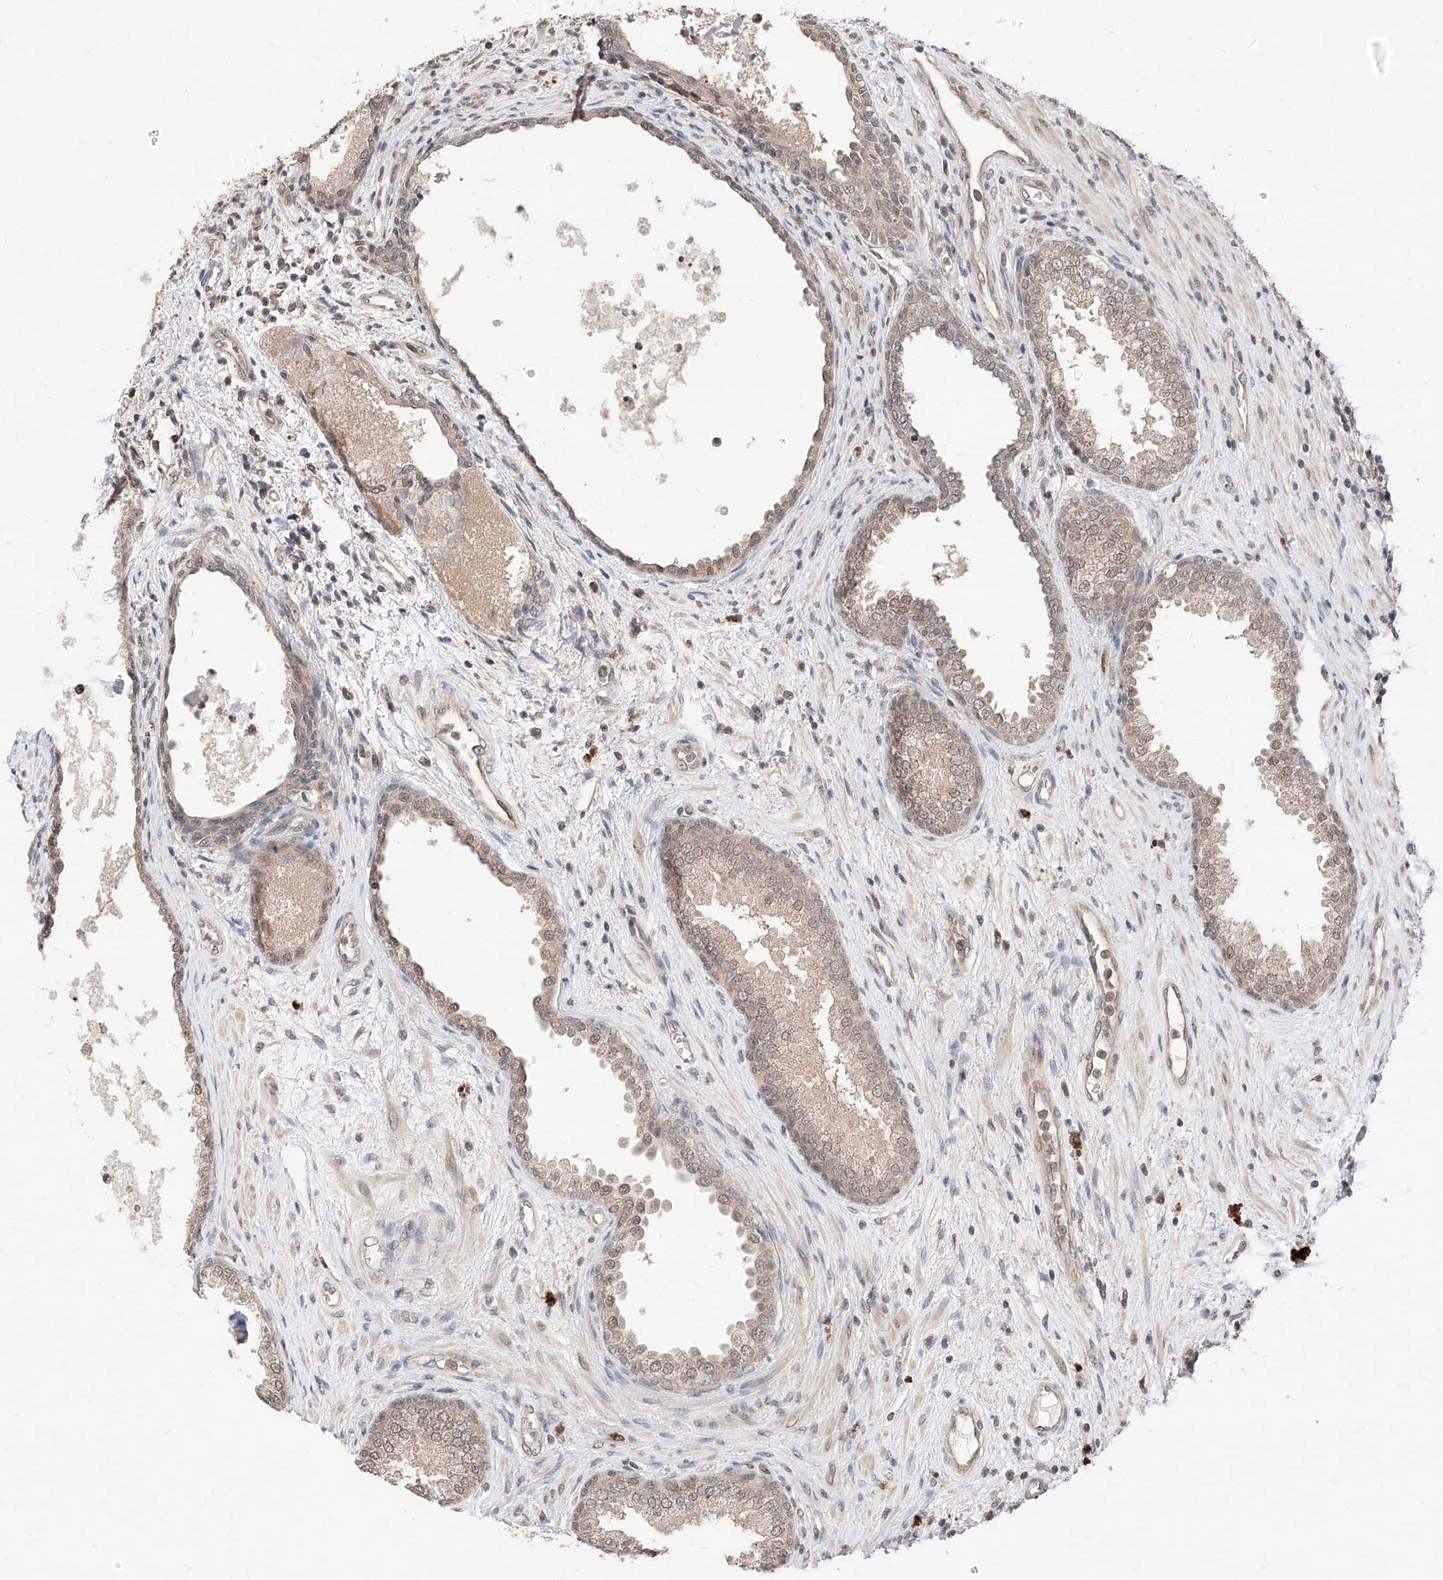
{"staining": {"intensity": "moderate", "quantity": "25%-75%", "location": "cytoplasmic/membranous,nuclear"}, "tissue": "prostate", "cell_type": "Glandular cells", "image_type": "normal", "snomed": [{"axis": "morphology", "description": "Normal tissue, NOS"}, {"axis": "topography", "description": "Prostate"}], "caption": "A brown stain highlights moderate cytoplasmic/membranous,nuclear positivity of a protein in glandular cells of normal prostate.", "gene": "ZSCAN4", "patient": {"sex": "male", "age": 76}}